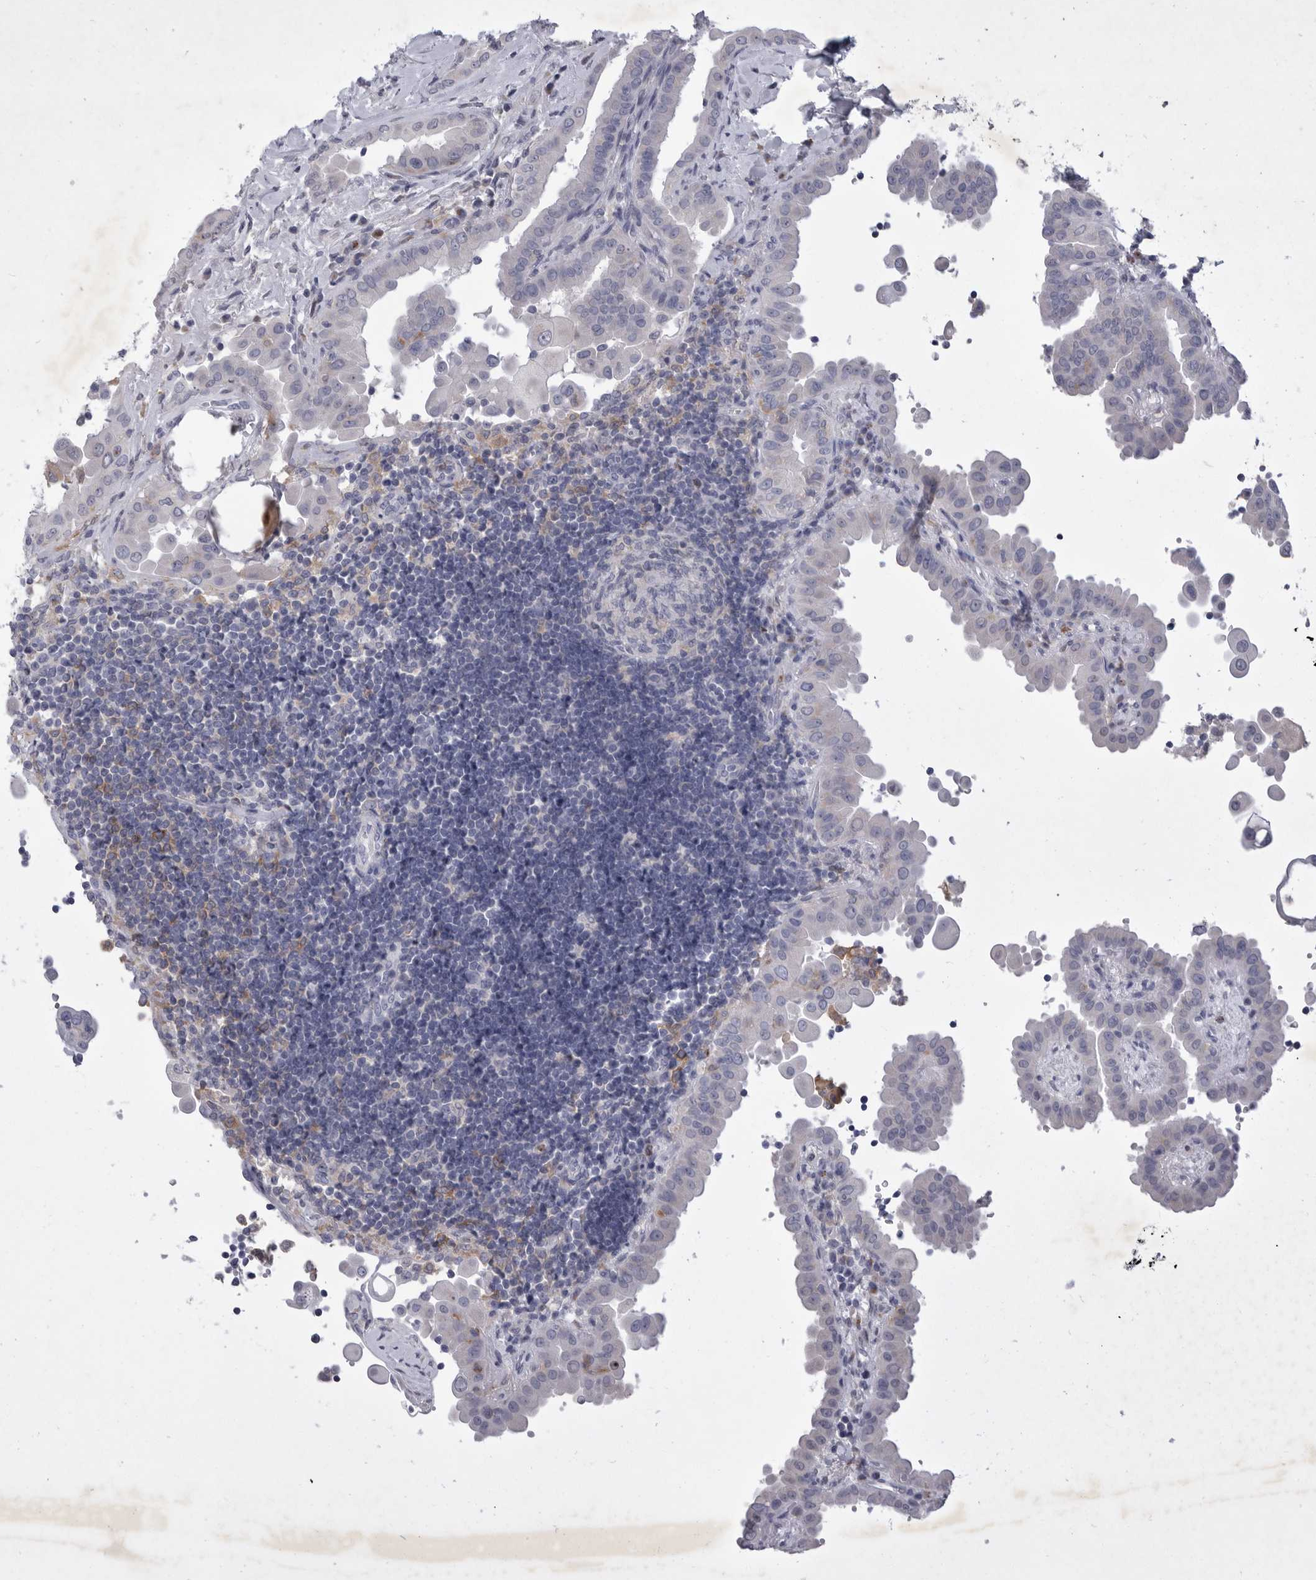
{"staining": {"intensity": "negative", "quantity": "none", "location": "none"}, "tissue": "thyroid cancer", "cell_type": "Tumor cells", "image_type": "cancer", "snomed": [{"axis": "morphology", "description": "Papillary adenocarcinoma, NOS"}, {"axis": "topography", "description": "Thyroid gland"}], "caption": "High magnification brightfield microscopy of papillary adenocarcinoma (thyroid) stained with DAB (3,3'-diaminobenzidine) (brown) and counterstained with hematoxylin (blue): tumor cells show no significant staining.", "gene": "SIGLEC10", "patient": {"sex": "male", "age": 33}}